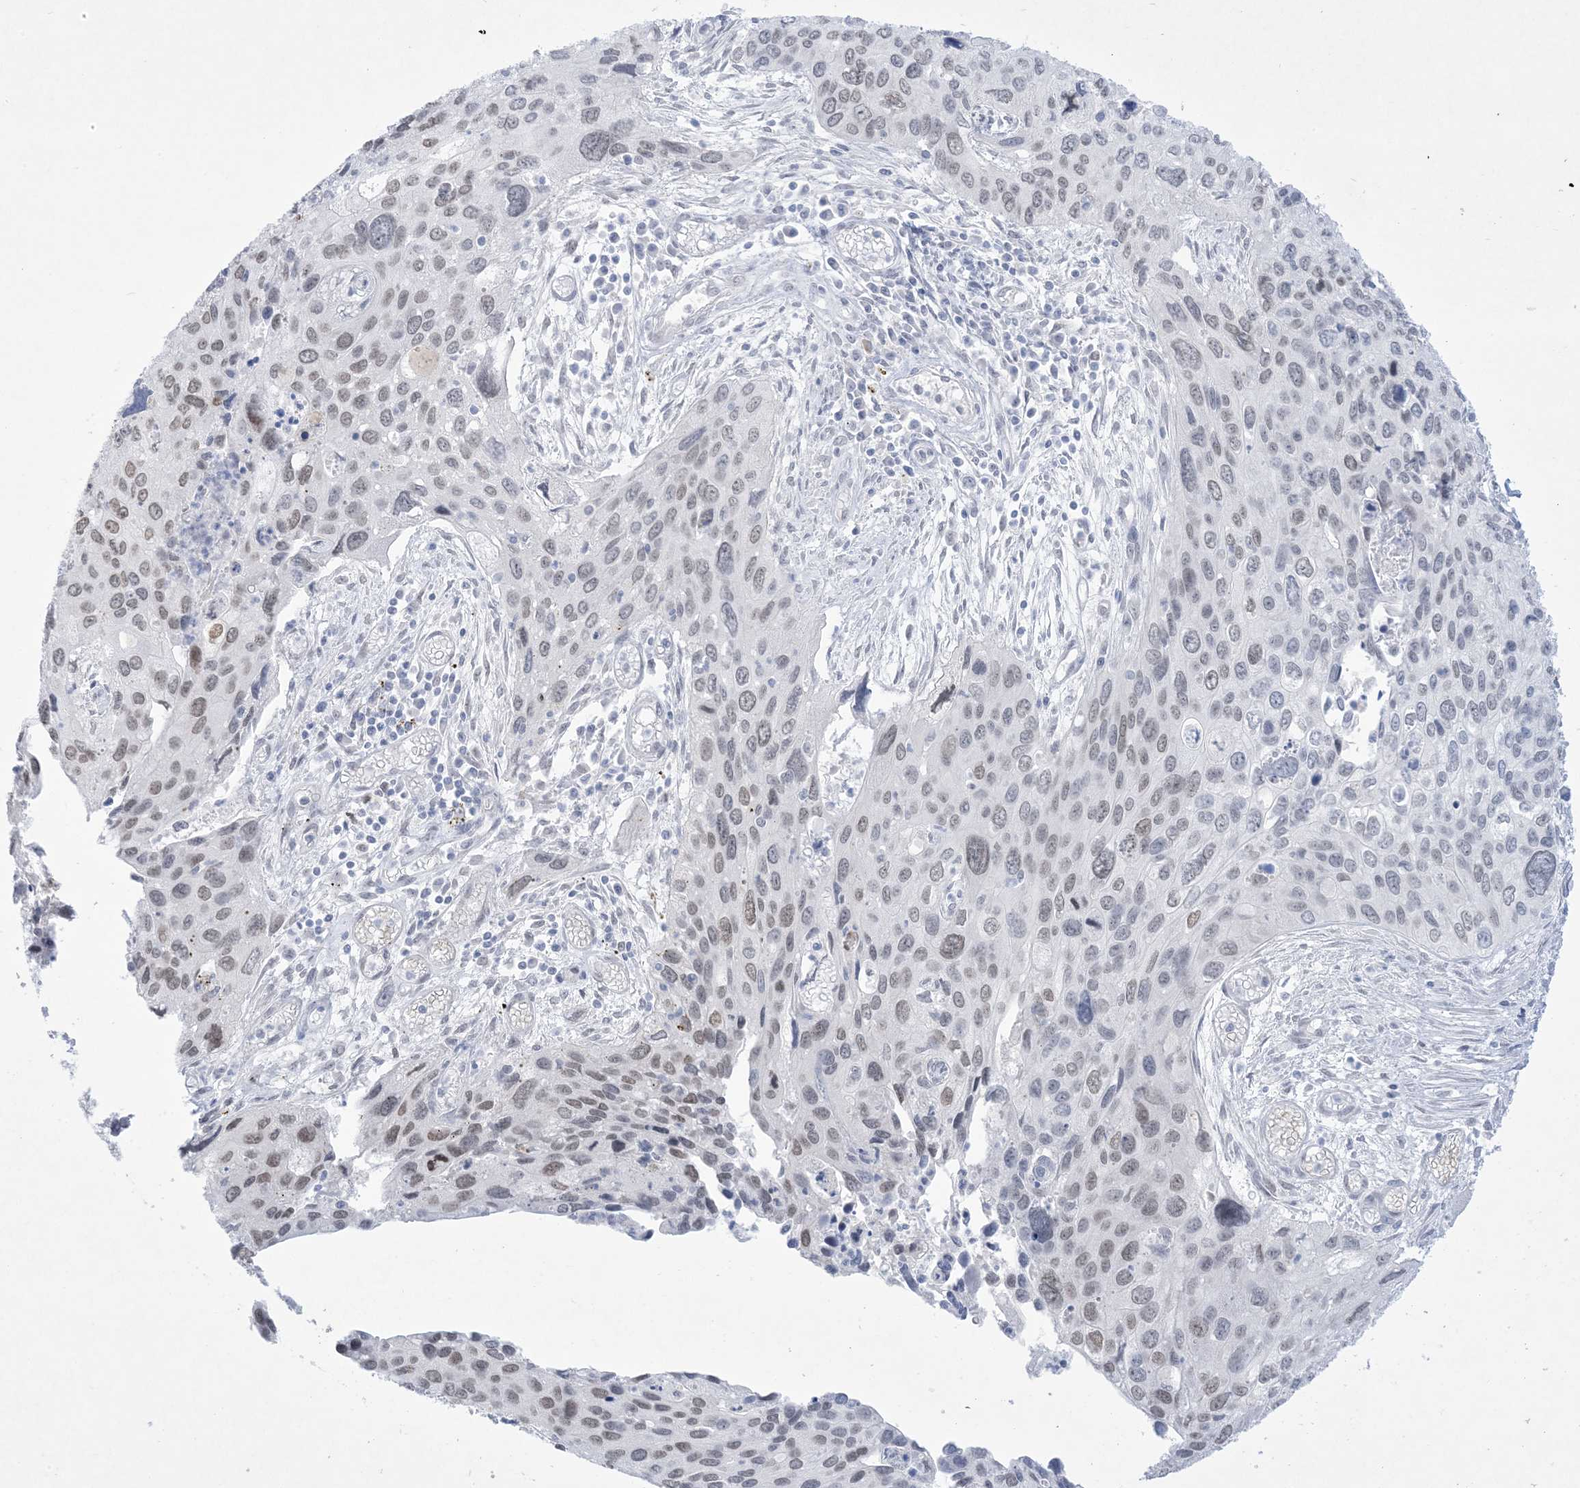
{"staining": {"intensity": "moderate", "quantity": "25%-75%", "location": "nuclear"}, "tissue": "cervical cancer", "cell_type": "Tumor cells", "image_type": "cancer", "snomed": [{"axis": "morphology", "description": "Squamous cell carcinoma, NOS"}, {"axis": "topography", "description": "Cervix"}], "caption": "Tumor cells display medium levels of moderate nuclear positivity in approximately 25%-75% of cells in cervical squamous cell carcinoma. Using DAB (brown) and hematoxylin (blue) stains, captured at high magnification using brightfield microscopy.", "gene": "HOMEZ", "patient": {"sex": "female", "age": 55}}